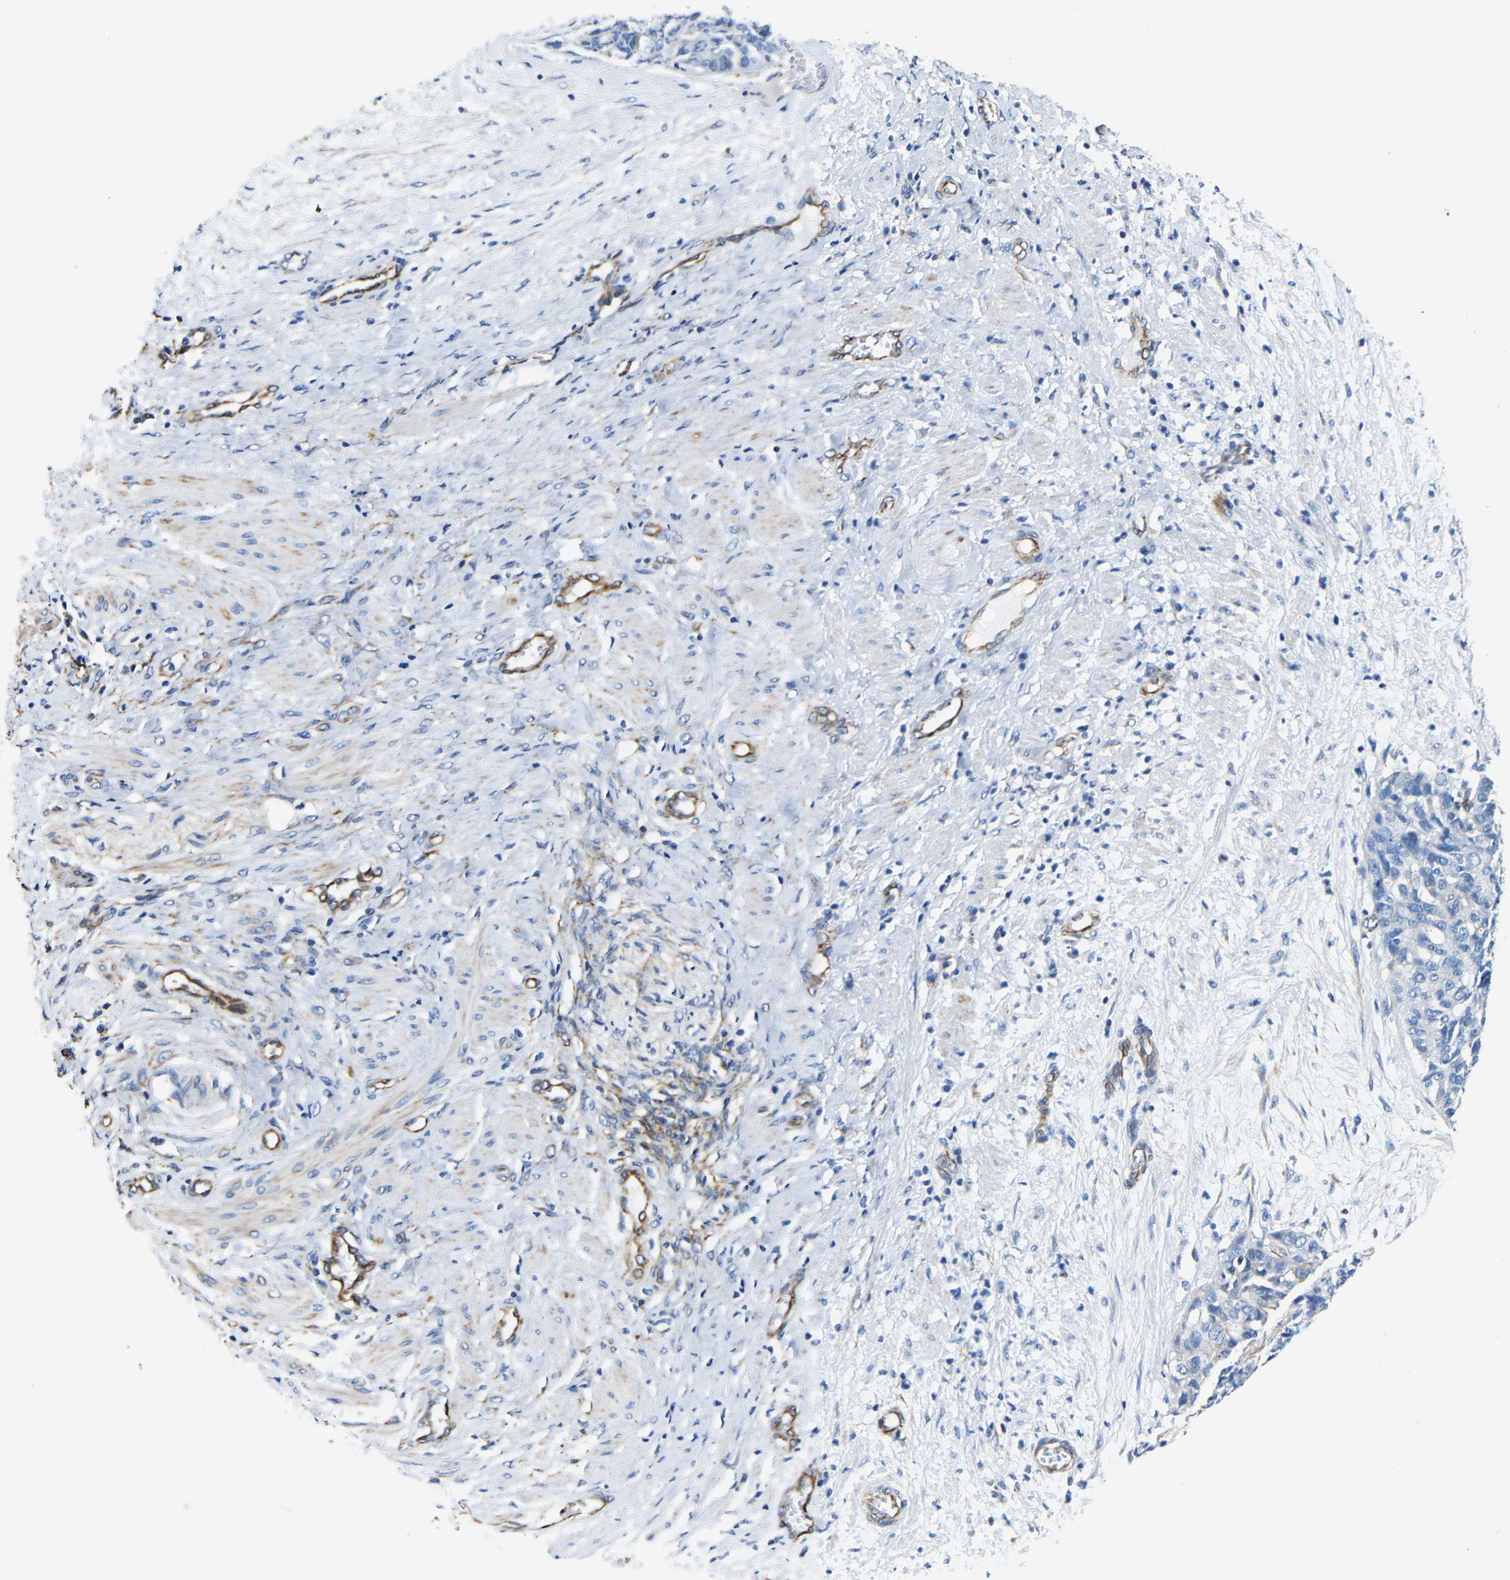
{"staining": {"intensity": "negative", "quantity": "none", "location": "none"}, "tissue": "ovarian cancer", "cell_type": "Tumor cells", "image_type": "cancer", "snomed": [{"axis": "morphology", "description": "Carcinoma, endometroid"}, {"axis": "topography", "description": "Ovary"}], "caption": "Tumor cells are negative for protein expression in human ovarian endometroid carcinoma. The staining was performed using DAB to visualize the protein expression in brown, while the nuclei were stained in blue with hematoxylin (Magnification: 20x).", "gene": "MMEL1", "patient": {"sex": "female", "age": 60}}